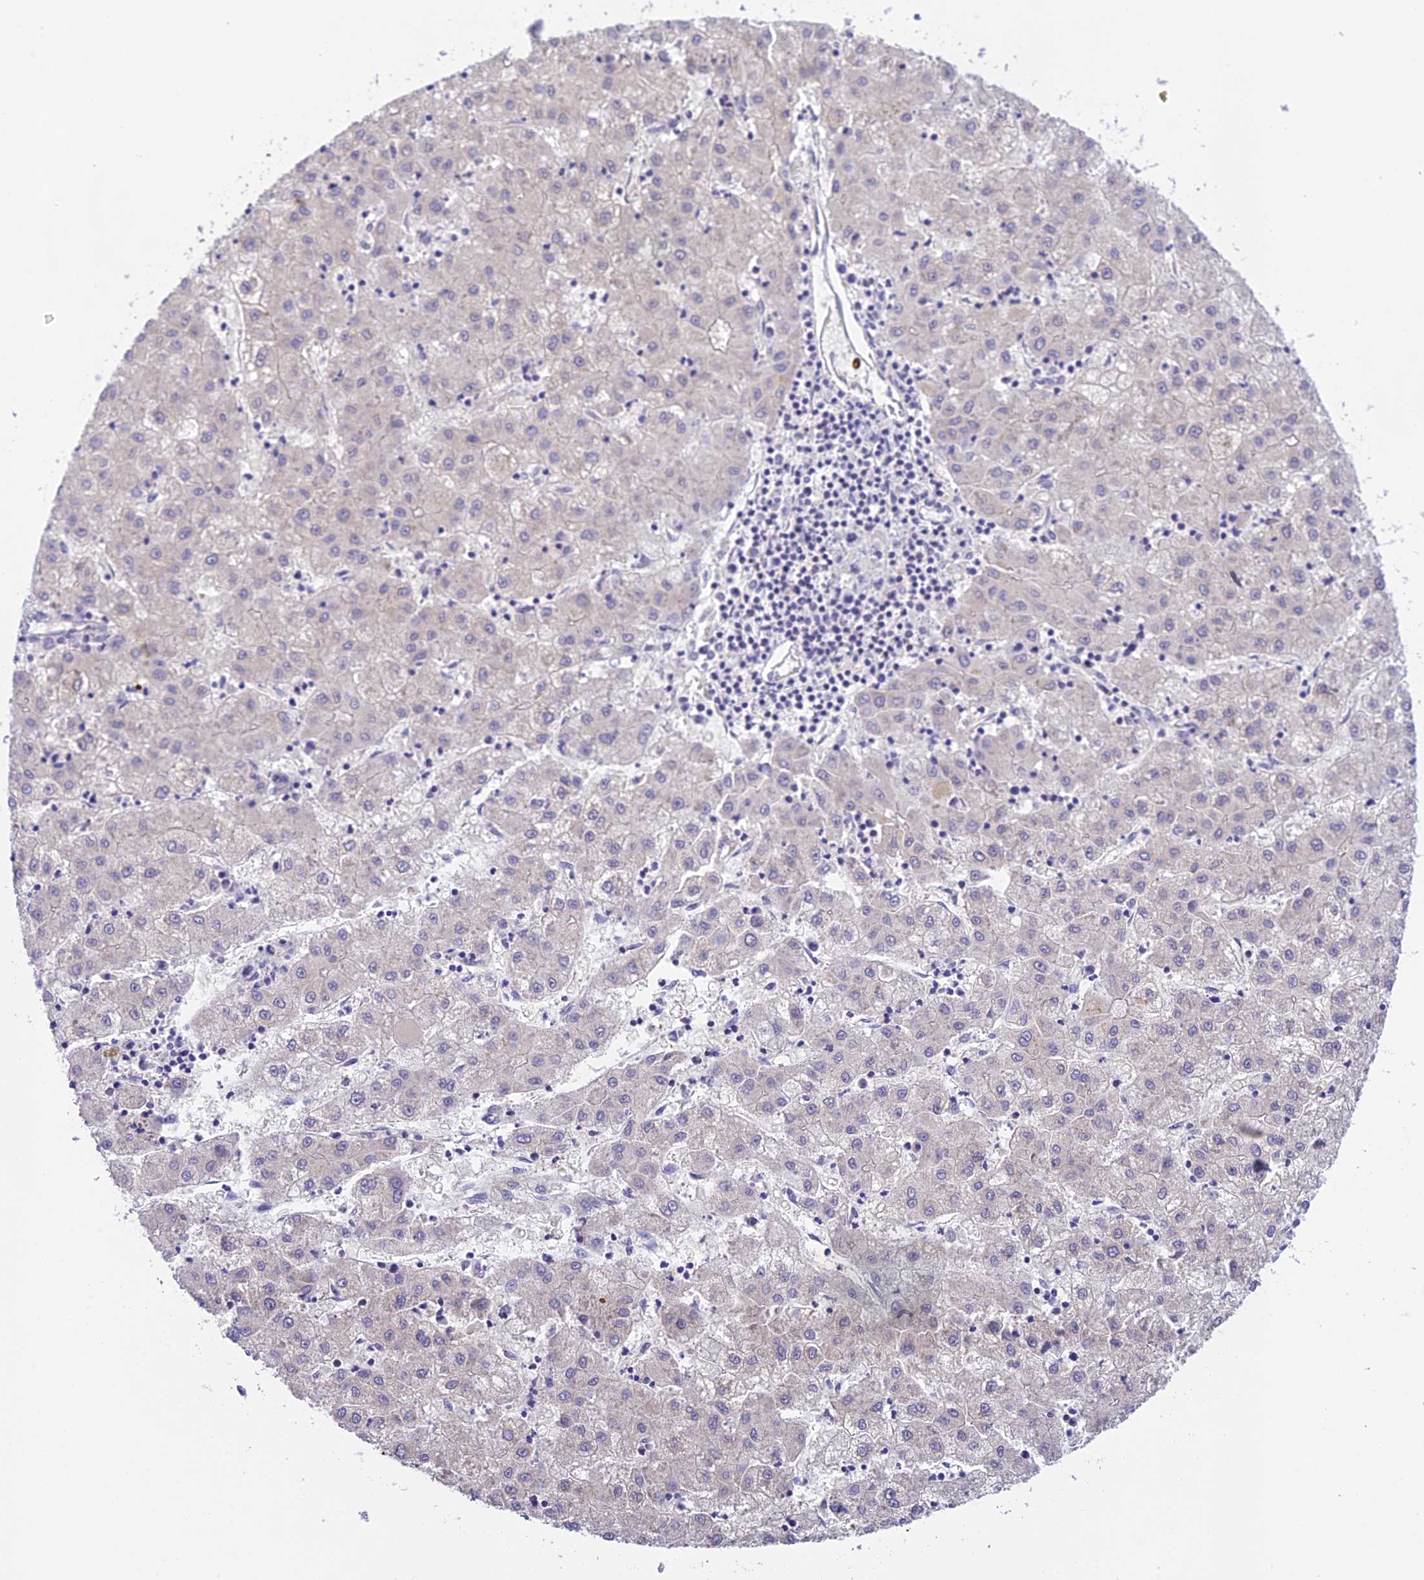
{"staining": {"intensity": "negative", "quantity": "none", "location": "none"}, "tissue": "liver cancer", "cell_type": "Tumor cells", "image_type": "cancer", "snomed": [{"axis": "morphology", "description": "Carcinoma, Hepatocellular, NOS"}, {"axis": "topography", "description": "Liver"}], "caption": "DAB (3,3'-diaminobenzidine) immunohistochemical staining of liver cancer shows no significant positivity in tumor cells.", "gene": "HDHD2", "patient": {"sex": "male", "age": 72}}